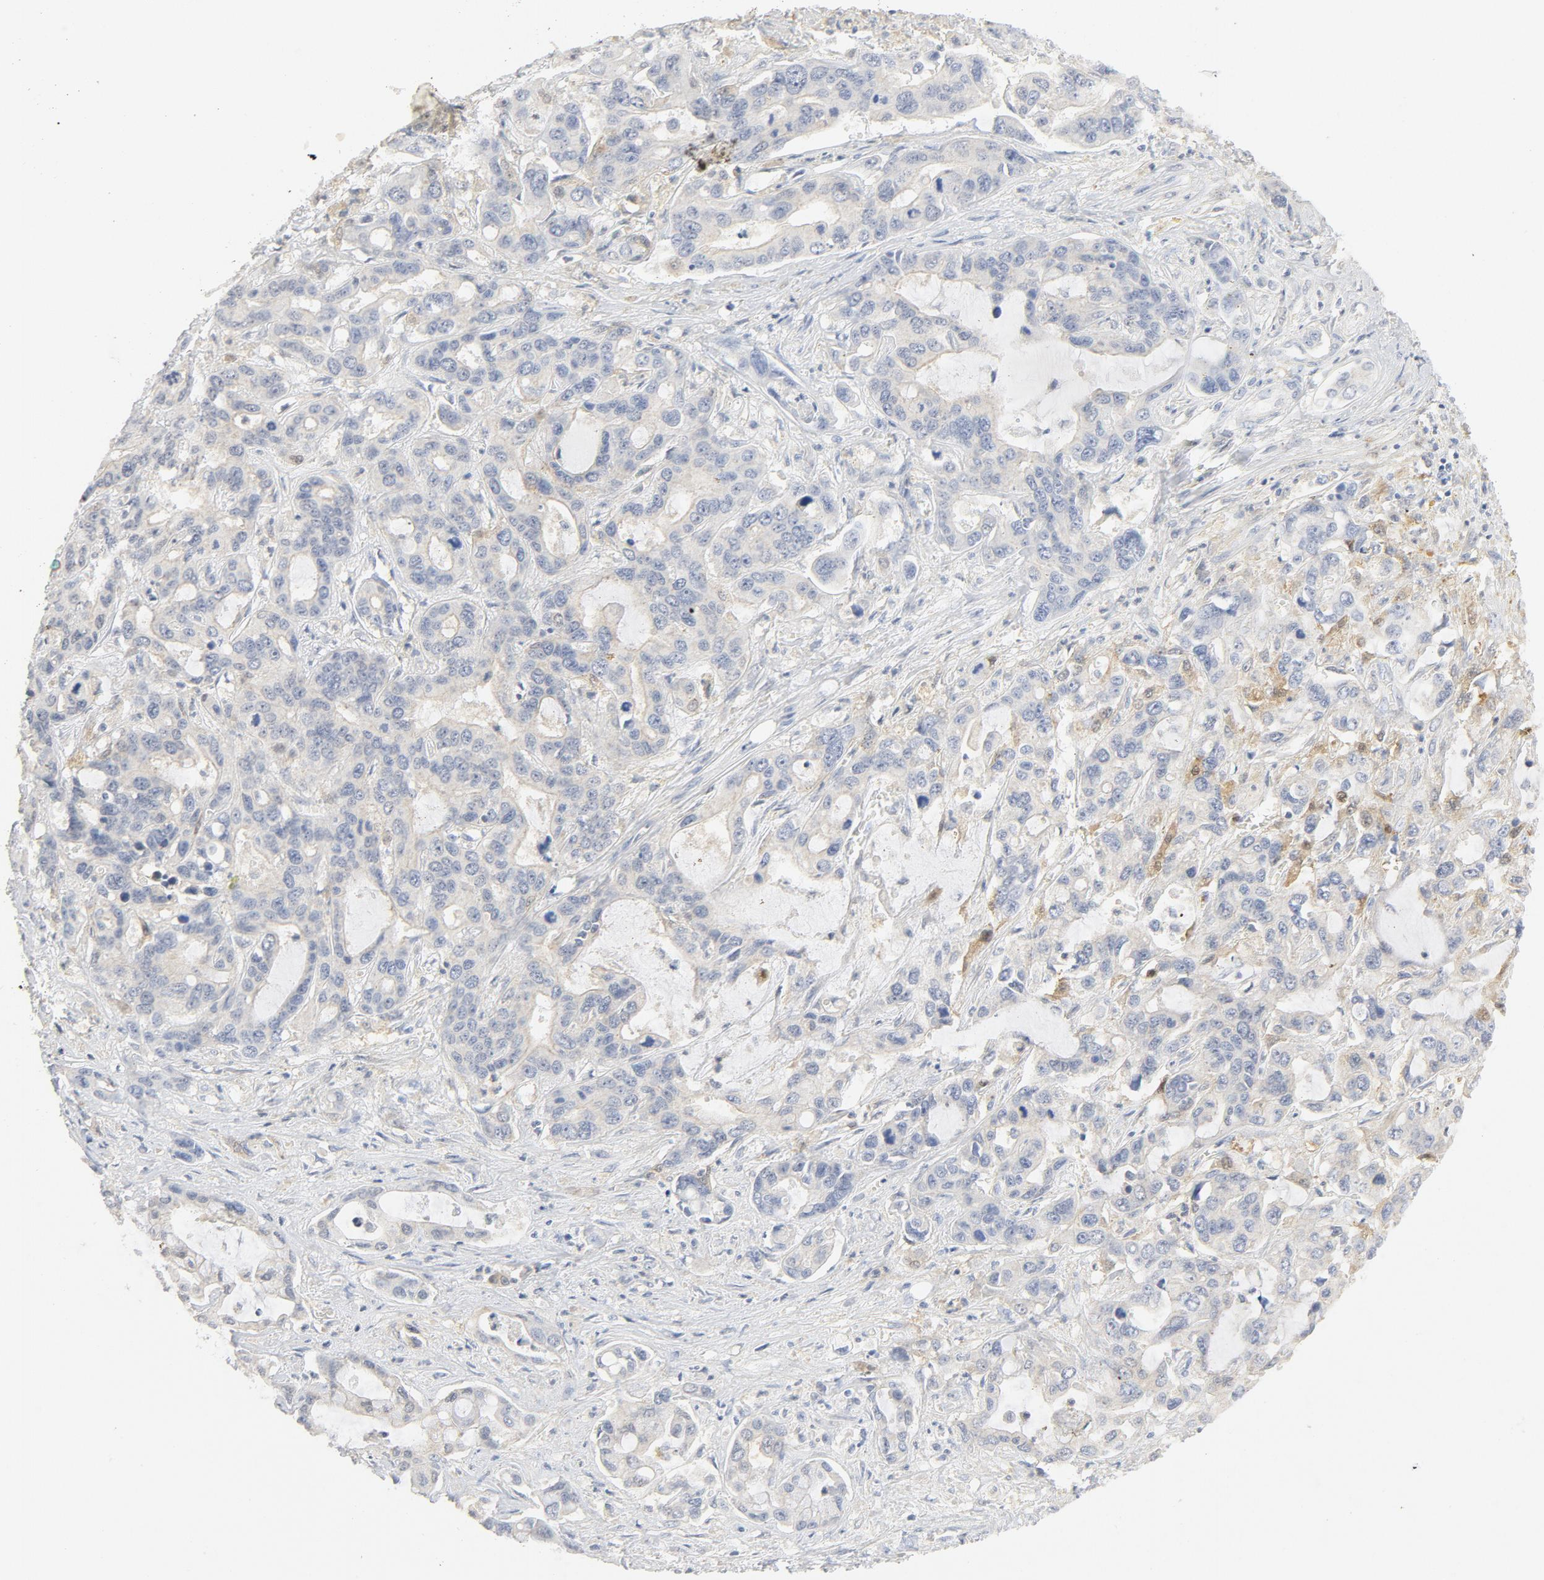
{"staining": {"intensity": "weak", "quantity": "<25%", "location": "cytoplasmic/membranous"}, "tissue": "liver cancer", "cell_type": "Tumor cells", "image_type": "cancer", "snomed": [{"axis": "morphology", "description": "Cholangiocarcinoma"}, {"axis": "topography", "description": "Liver"}], "caption": "Liver cancer (cholangiocarcinoma) was stained to show a protein in brown. There is no significant staining in tumor cells.", "gene": "PGM1", "patient": {"sex": "female", "age": 65}}